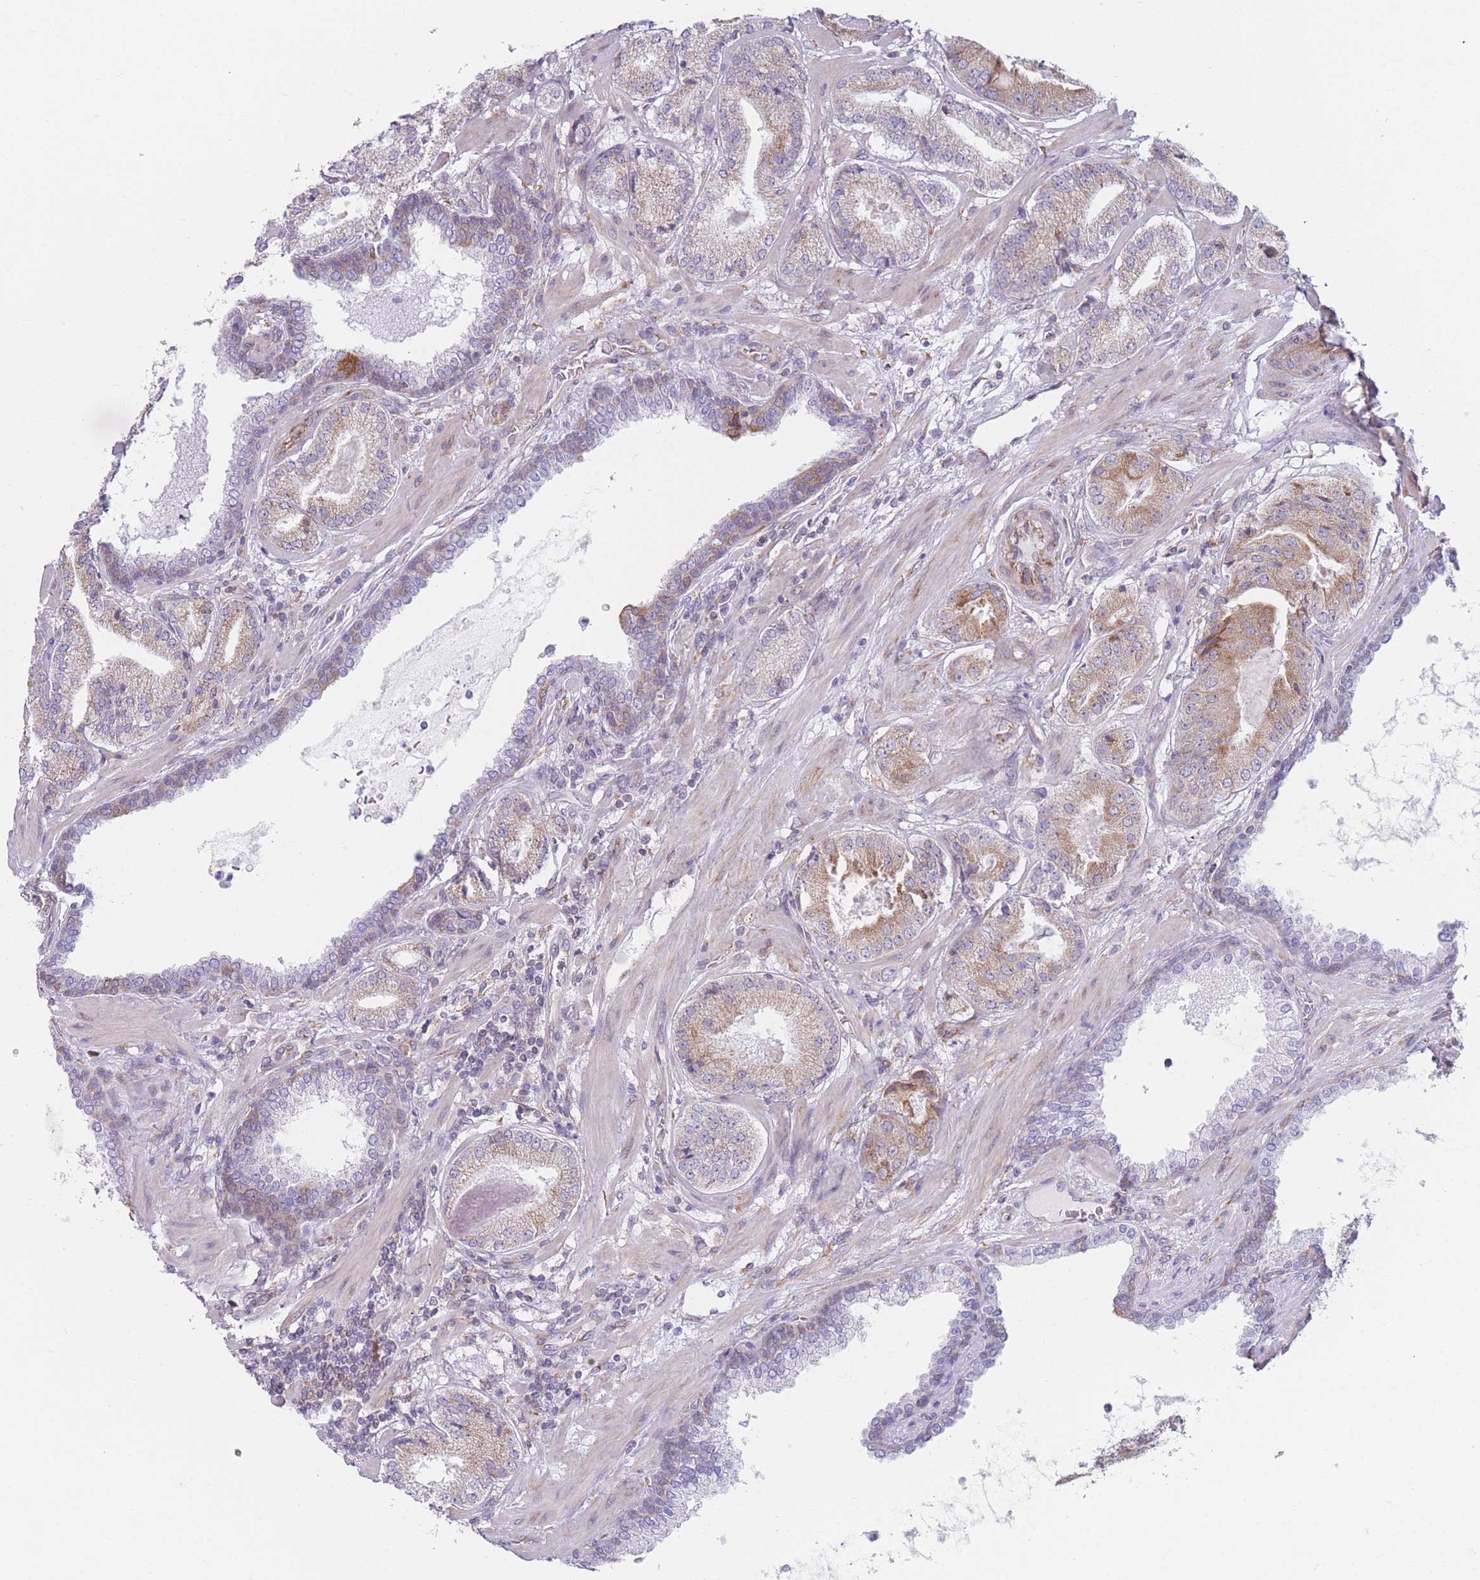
{"staining": {"intensity": "moderate", "quantity": ">75%", "location": "cytoplasmic/membranous"}, "tissue": "prostate cancer", "cell_type": "Tumor cells", "image_type": "cancer", "snomed": [{"axis": "morphology", "description": "Adenocarcinoma, High grade"}, {"axis": "topography", "description": "Prostate"}], "caption": "Immunohistochemistry of human high-grade adenocarcinoma (prostate) displays medium levels of moderate cytoplasmic/membranous expression in approximately >75% of tumor cells. (DAB (3,3'-diaminobenzidine) IHC with brightfield microscopy, high magnification).", "gene": "AK9", "patient": {"sex": "male", "age": 63}}